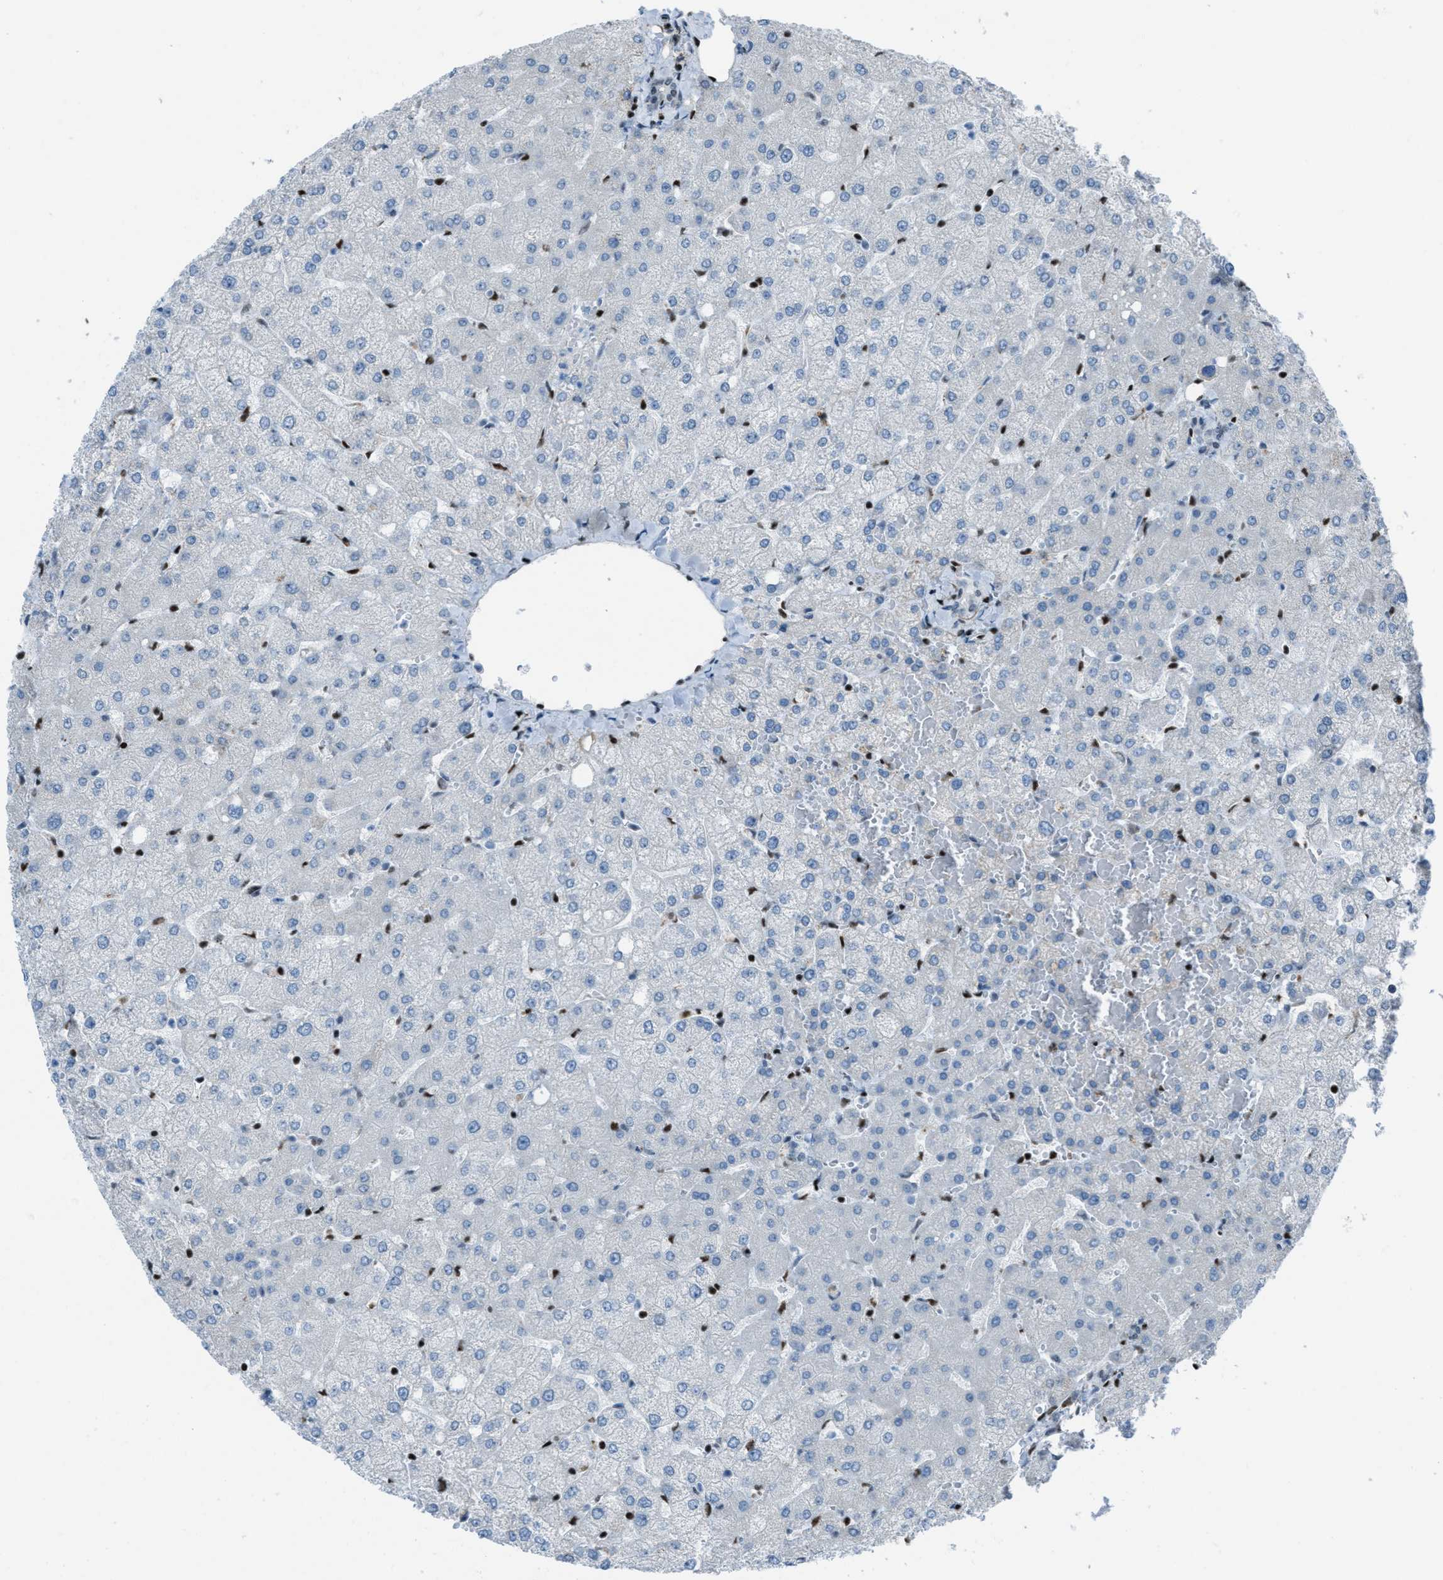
{"staining": {"intensity": "negative", "quantity": "none", "location": "none"}, "tissue": "liver", "cell_type": "Cholangiocytes", "image_type": "normal", "snomed": [{"axis": "morphology", "description": "Normal tissue, NOS"}, {"axis": "topography", "description": "Liver"}], "caption": "High magnification brightfield microscopy of normal liver stained with DAB (3,3'-diaminobenzidine) (brown) and counterstained with hematoxylin (blue): cholangiocytes show no significant positivity.", "gene": "SLFN5", "patient": {"sex": "female", "age": 54}}